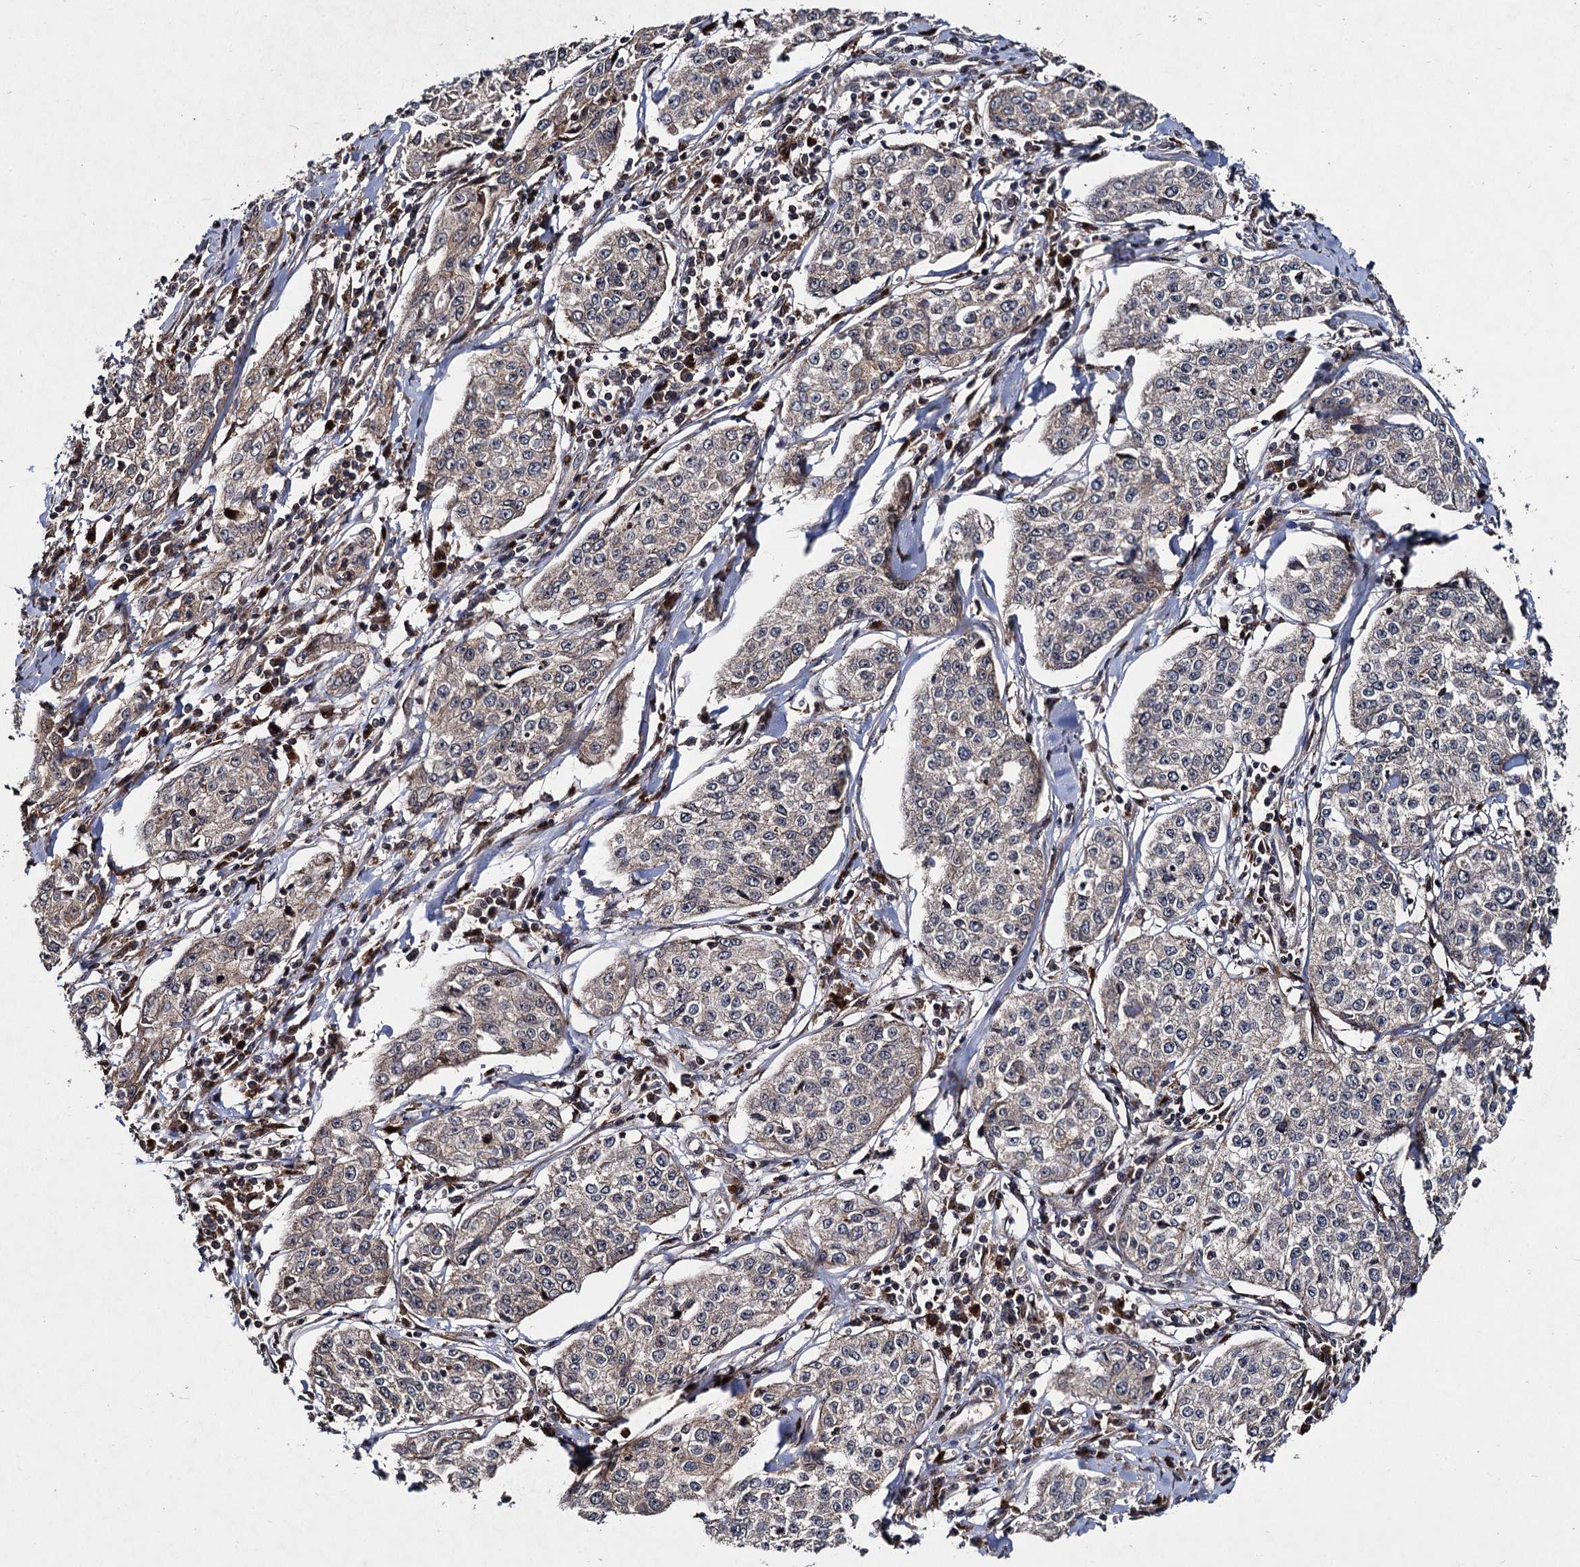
{"staining": {"intensity": "weak", "quantity": "<25%", "location": "cytoplasmic/membranous"}, "tissue": "cervical cancer", "cell_type": "Tumor cells", "image_type": "cancer", "snomed": [{"axis": "morphology", "description": "Squamous cell carcinoma, NOS"}, {"axis": "topography", "description": "Cervix"}], "caption": "Tumor cells are negative for protein expression in human cervical cancer (squamous cell carcinoma).", "gene": "BCL2L2", "patient": {"sex": "female", "age": 35}}